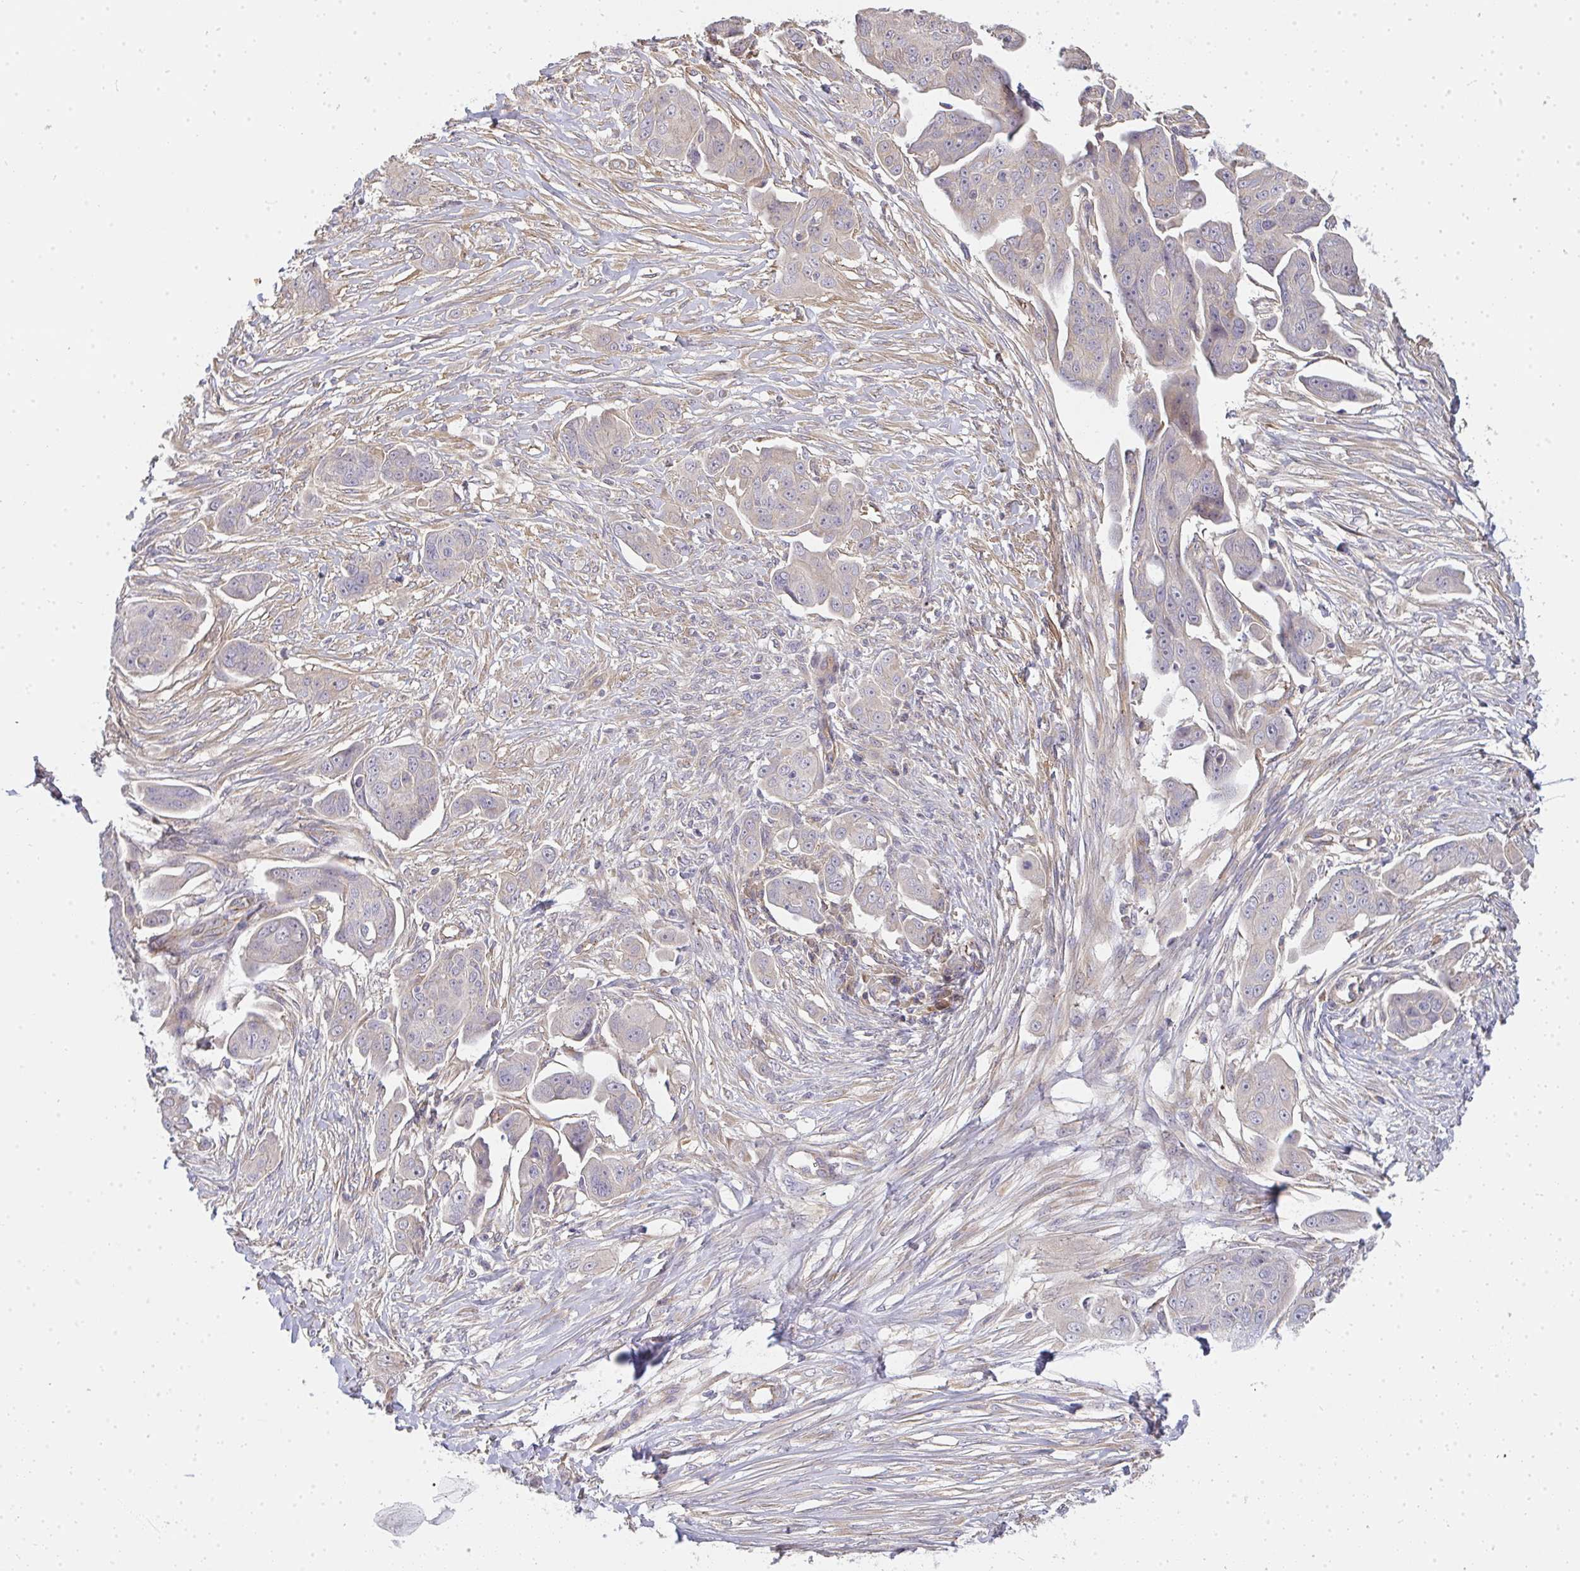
{"staining": {"intensity": "negative", "quantity": "none", "location": "none"}, "tissue": "ovarian cancer", "cell_type": "Tumor cells", "image_type": "cancer", "snomed": [{"axis": "morphology", "description": "Carcinoma, endometroid"}, {"axis": "topography", "description": "Ovary"}], "caption": "Immunohistochemistry photomicrograph of ovarian endometroid carcinoma stained for a protein (brown), which reveals no staining in tumor cells.", "gene": "B4GALT6", "patient": {"sex": "female", "age": 70}}